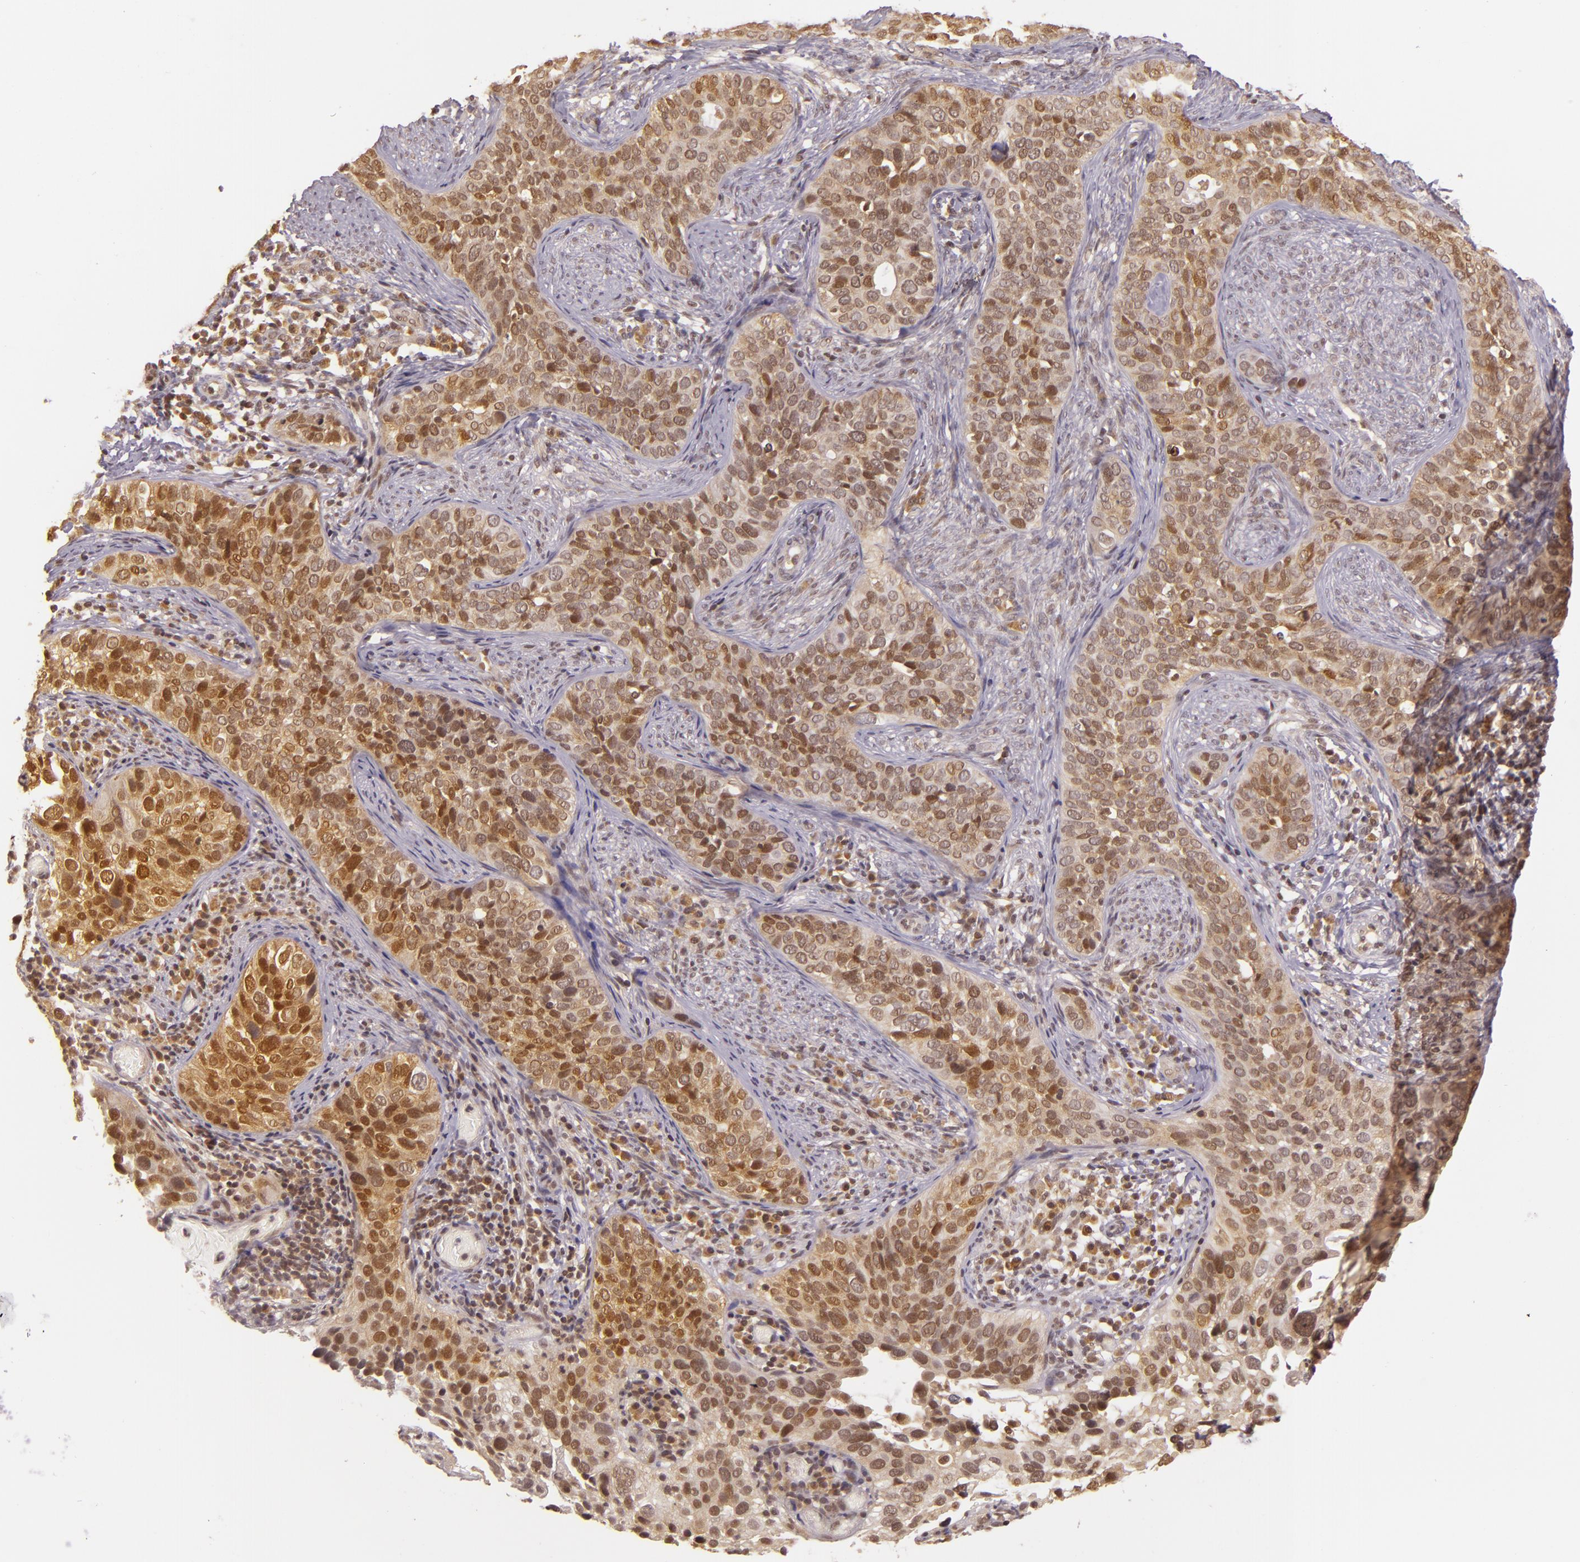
{"staining": {"intensity": "moderate", "quantity": ">75%", "location": "cytoplasmic/membranous,nuclear"}, "tissue": "cervical cancer", "cell_type": "Tumor cells", "image_type": "cancer", "snomed": [{"axis": "morphology", "description": "Squamous cell carcinoma, NOS"}, {"axis": "topography", "description": "Cervix"}], "caption": "IHC micrograph of neoplastic tissue: human squamous cell carcinoma (cervical) stained using IHC exhibits medium levels of moderate protein expression localized specifically in the cytoplasmic/membranous and nuclear of tumor cells, appearing as a cytoplasmic/membranous and nuclear brown color.", "gene": "TXNRD2", "patient": {"sex": "female", "age": 31}}